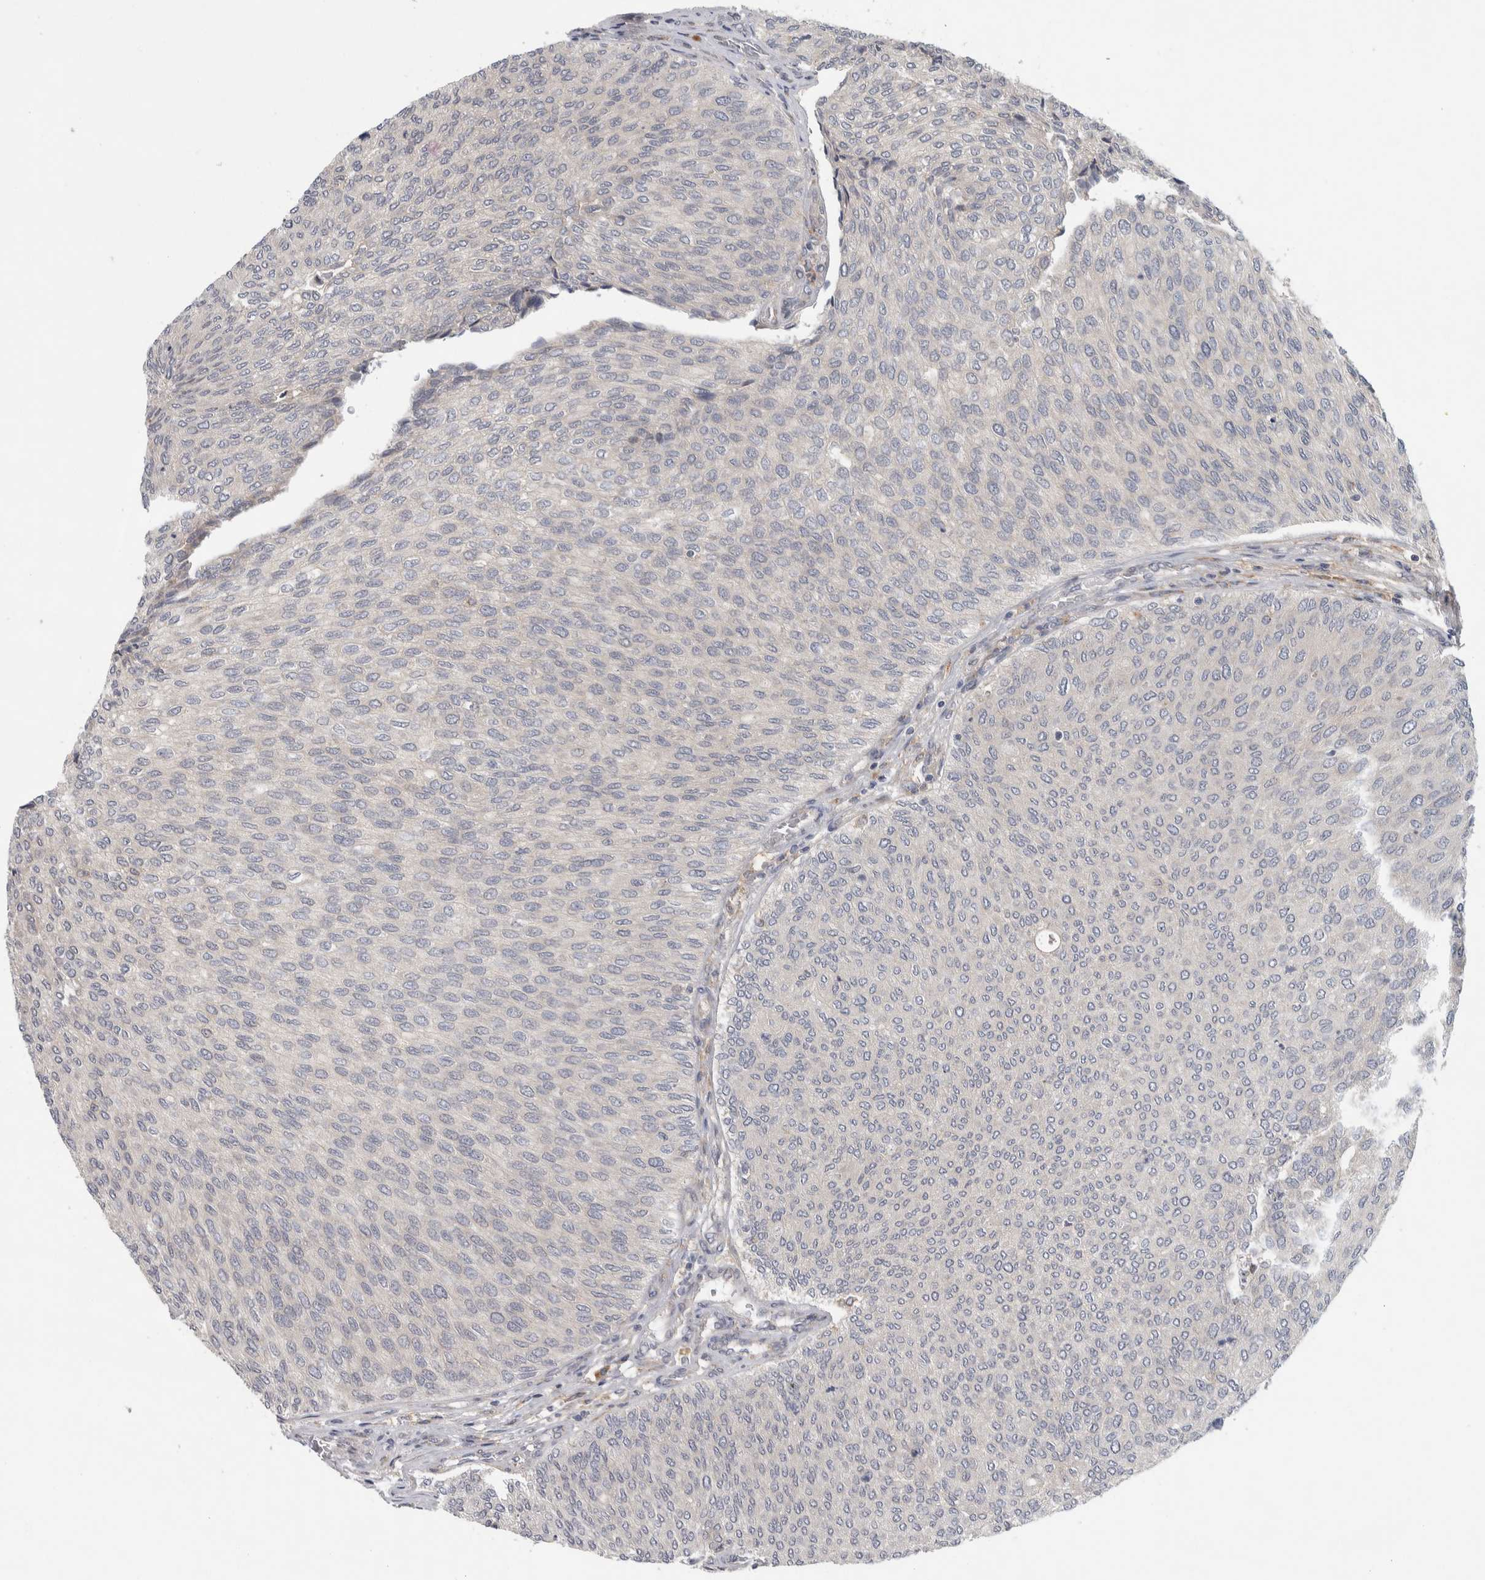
{"staining": {"intensity": "negative", "quantity": "none", "location": "none"}, "tissue": "urothelial cancer", "cell_type": "Tumor cells", "image_type": "cancer", "snomed": [{"axis": "morphology", "description": "Urothelial carcinoma, Low grade"}, {"axis": "topography", "description": "Urinary bladder"}], "caption": "IHC micrograph of neoplastic tissue: human low-grade urothelial carcinoma stained with DAB displays no significant protein expression in tumor cells.", "gene": "ADPRM", "patient": {"sex": "female", "age": 79}}